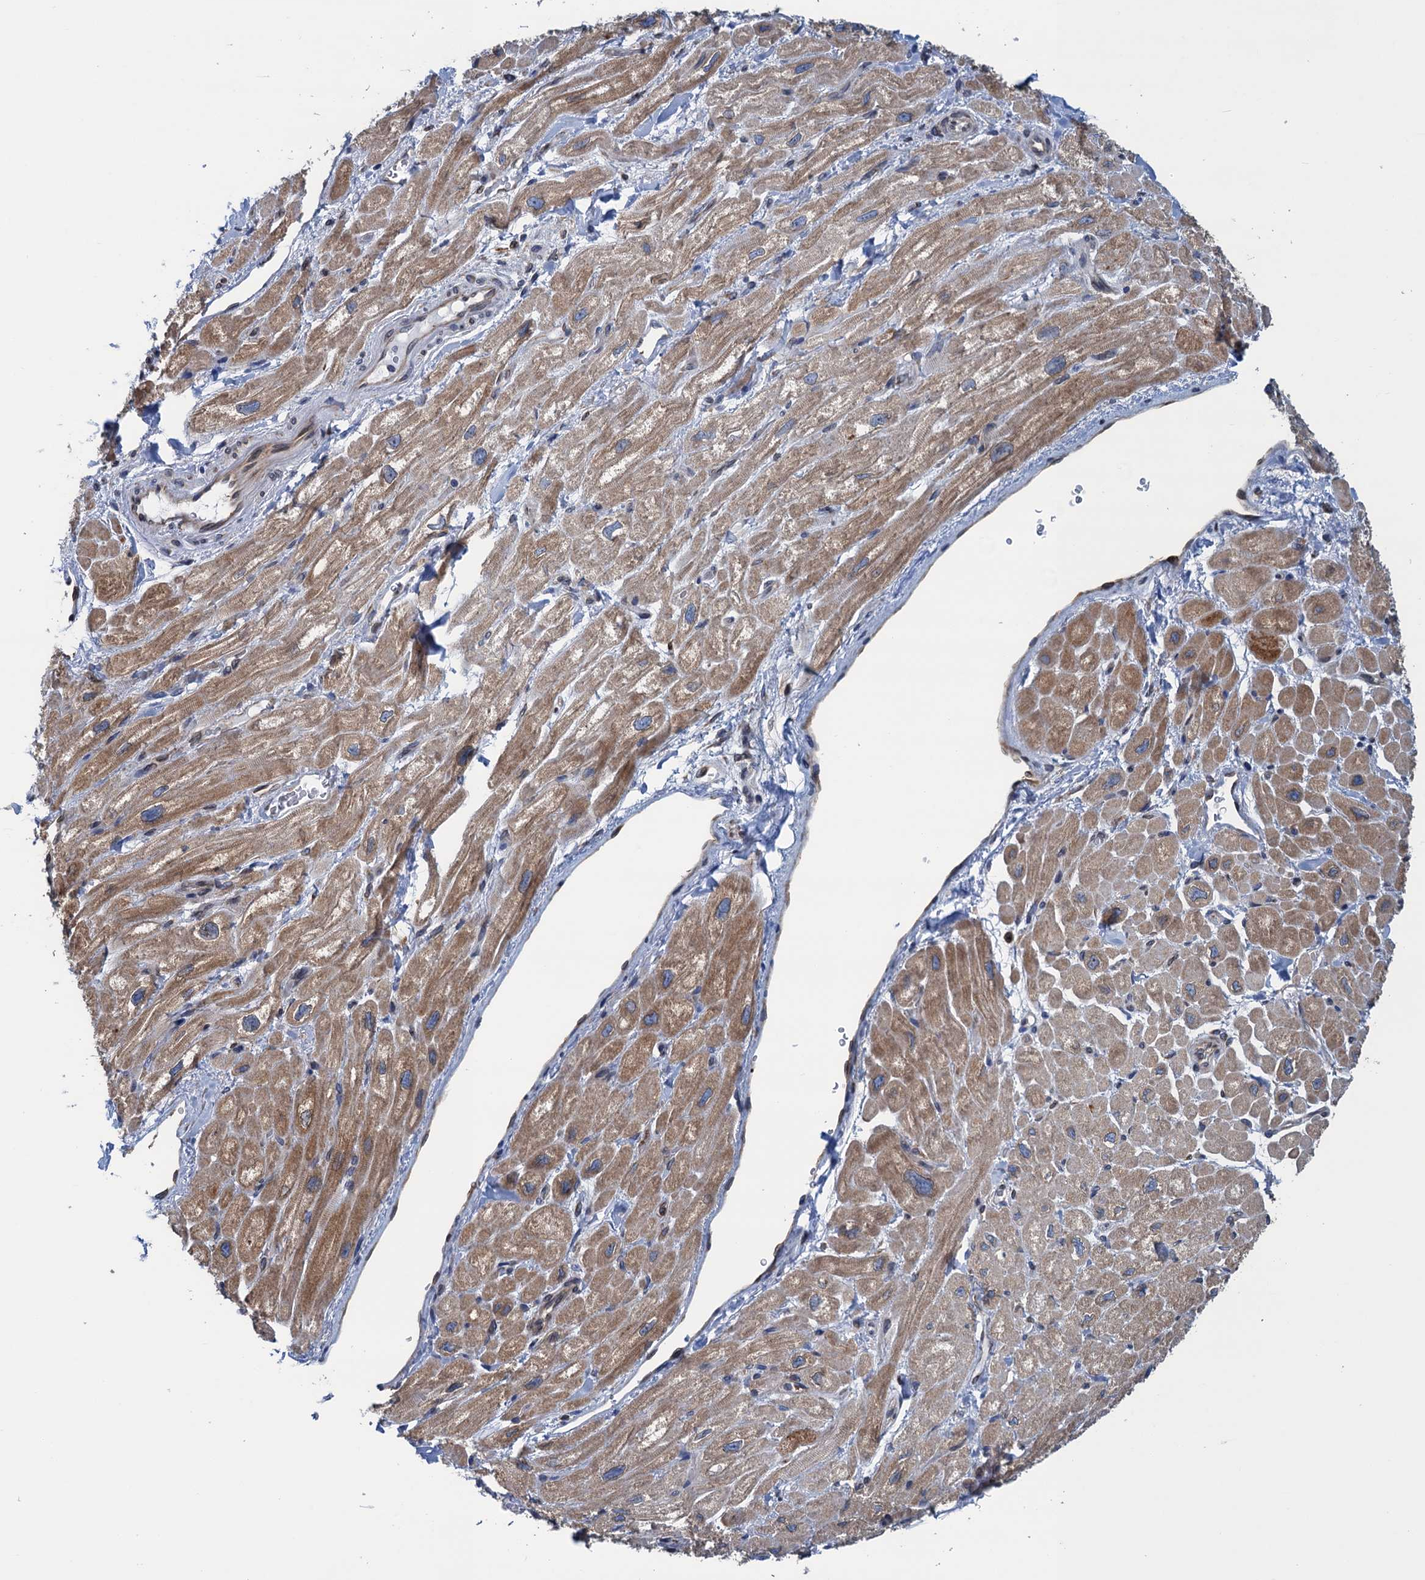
{"staining": {"intensity": "moderate", "quantity": ">75%", "location": "cytoplasmic/membranous,nuclear"}, "tissue": "heart muscle", "cell_type": "Cardiomyocytes", "image_type": "normal", "snomed": [{"axis": "morphology", "description": "Normal tissue, NOS"}, {"axis": "topography", "description": "Heart"}], "caption": "Immunohistochemistry (IHC) histopathology image of benign heart muscle: human heart muscle stained using IHC reveals medium levels of moderate protein expression localized specifically in the cytoplasmic/membranous,nuclear of cardiomyocytes, appearing as a cytoplasmic/membranous,nuclear brown color.", "gene": "TMEM205", "patient": {"sex": "male", "age": 65}}